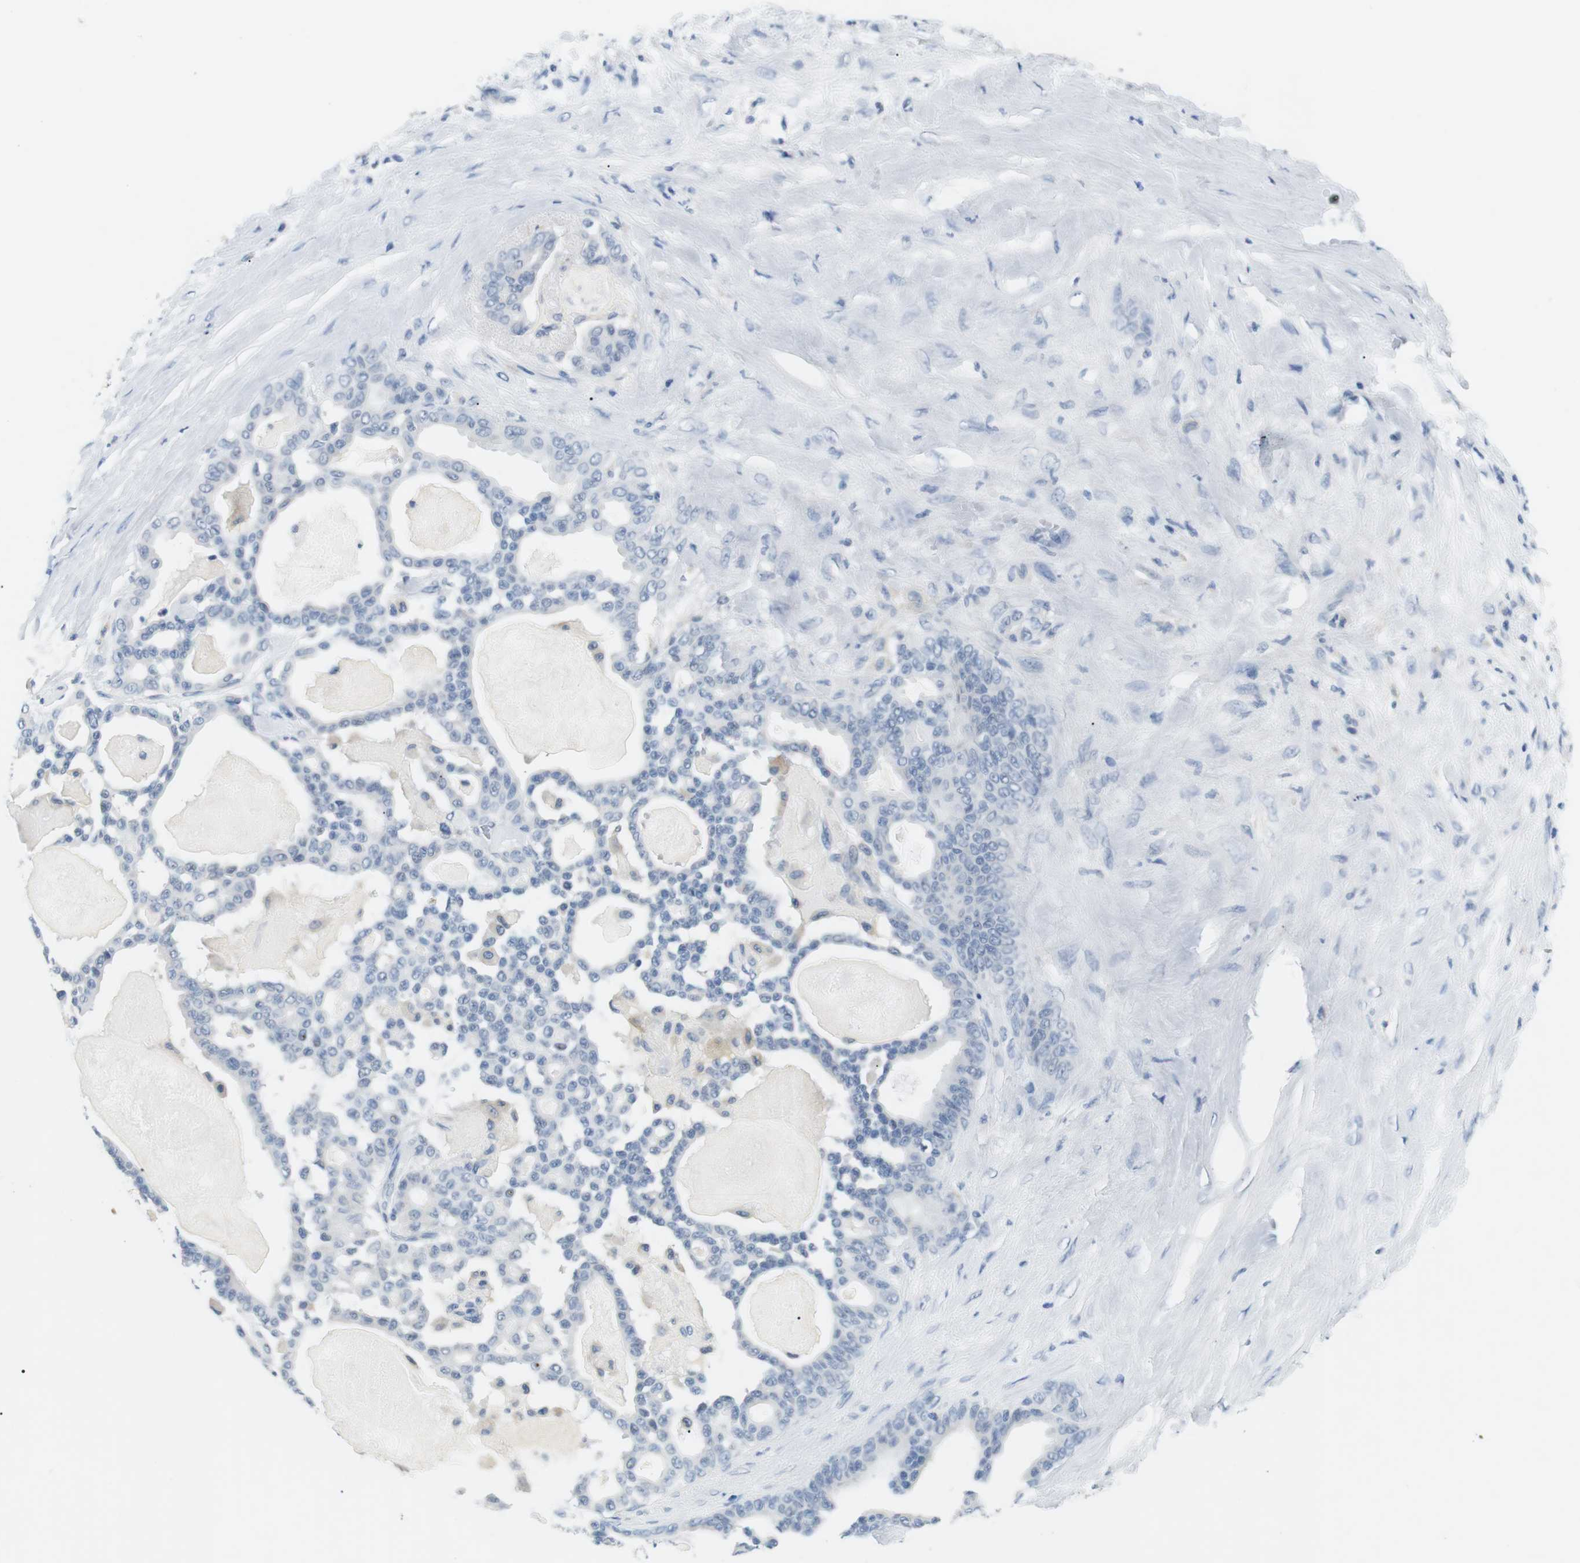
{"staining": {"intensity": "negative", "quantity": "none", "location": "none"}, "tissue": "pancreatic cancer", "cell_type": "Tumor cells", "image_type": "cancer", "snomed": [{"axis": "morphology", "description": "Adenocarcinoma, NOS"}, {"axis": "topography", "description": "Pancreas"}], "caption": "Pancreatic cancer (adenocarcinoma) stained for a protein using immunohistochemistry (IHC) shows no positivity tumor cells.", "gene": "FCGRT", "patient": {"sex": "male", "age": 63}}